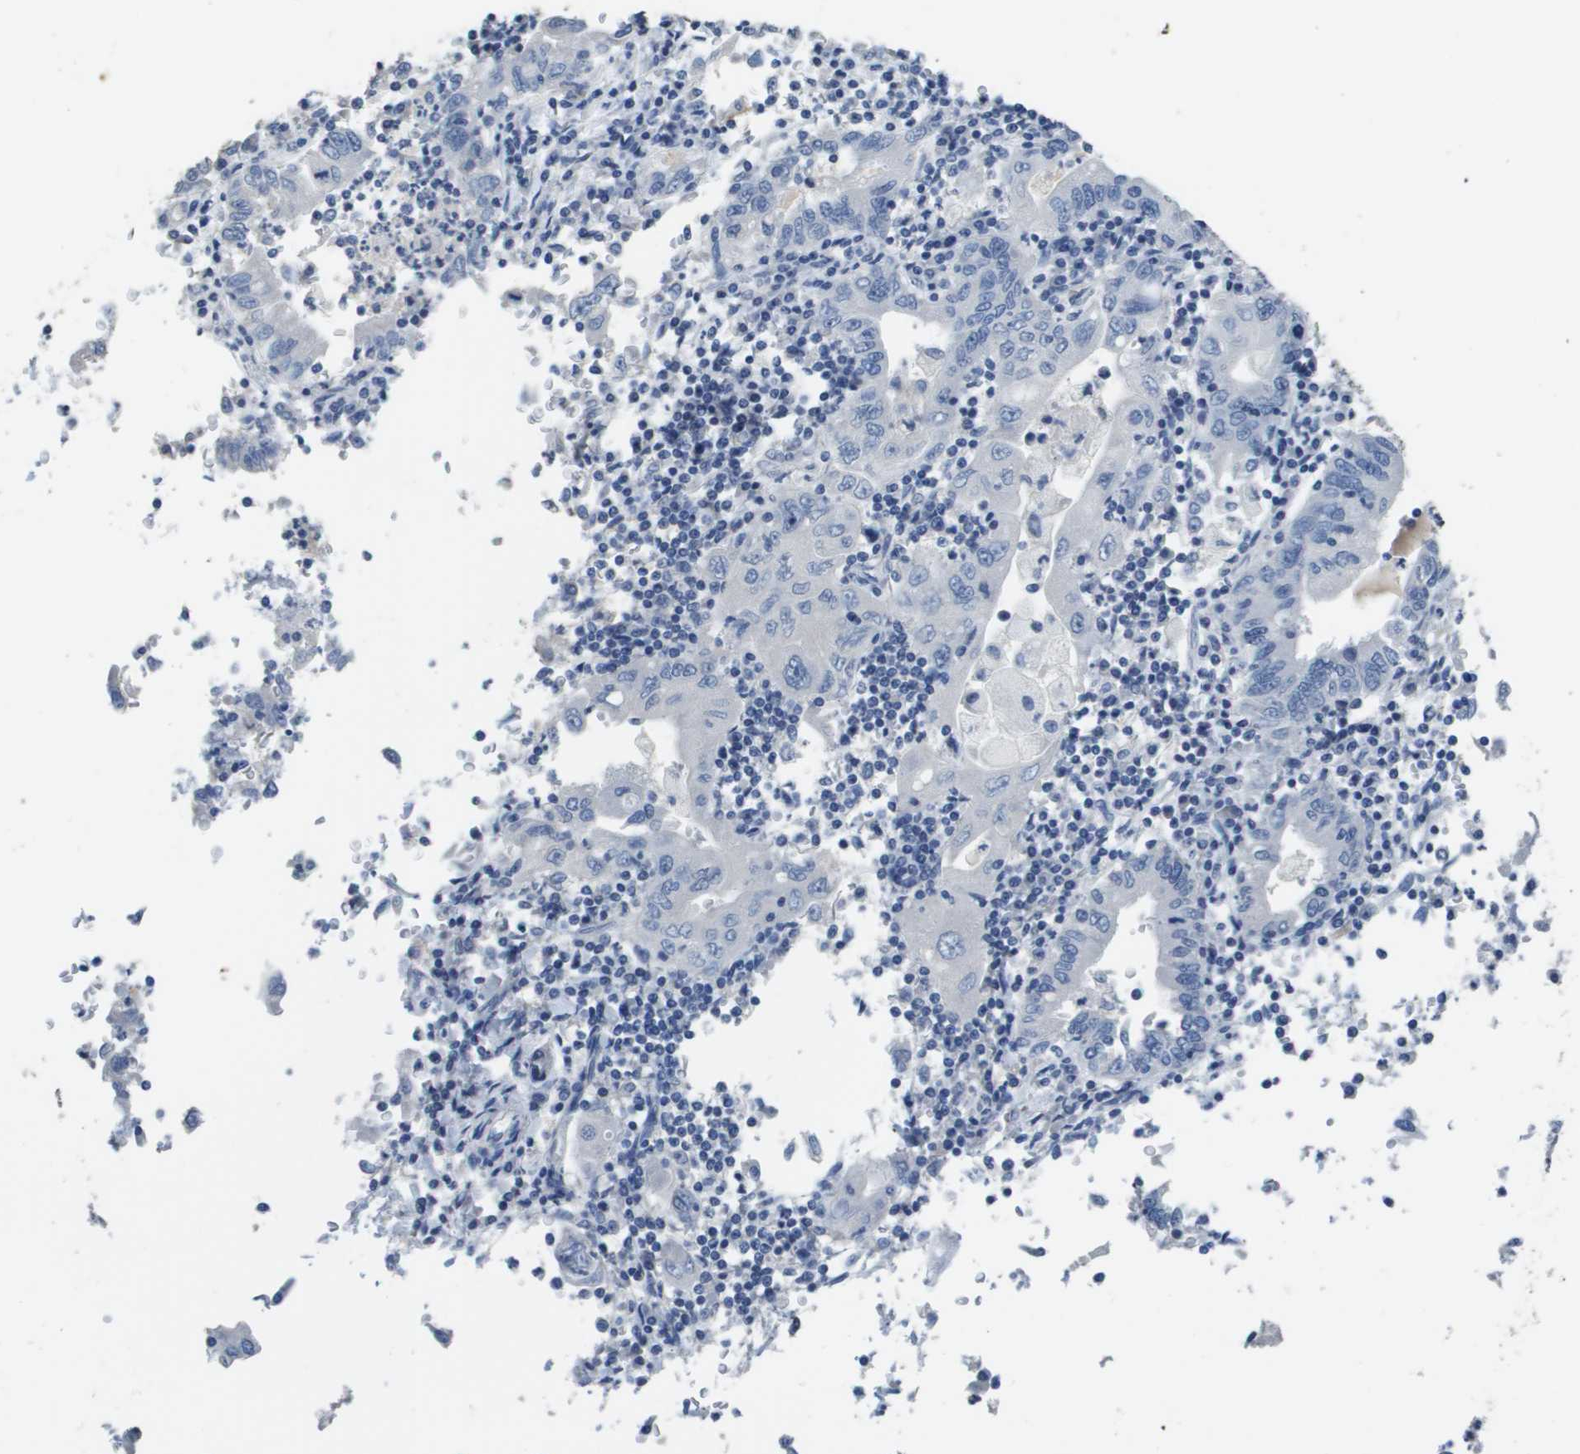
{"staining": {"intensity": "negative", "quantity": "none", "location": "none"}, "tissue": "stomach cancer", "cell_type": "Tumor cells", "image_type": "cancer", "snomed": [{"axis": "morphology", "description": "Normal tissue, NOS"}, {"axis": "morphology", "description": "Adenocarcinoma, NOS"}, {"axis": "topography", "description": "Esophagus"}, {"axis": "topography", "description": "Stomach, upper"}, {"axis": "topography", "description": "Peripheral nerve tissue"}], "caption": "Image shows no significant protein positivity in tumor cells of stomach adenocarcinoma. (DAB IHC with hematoxylin counter stain).", "gene": "MT3", "patient": {"sex": "male", "age": 62}}